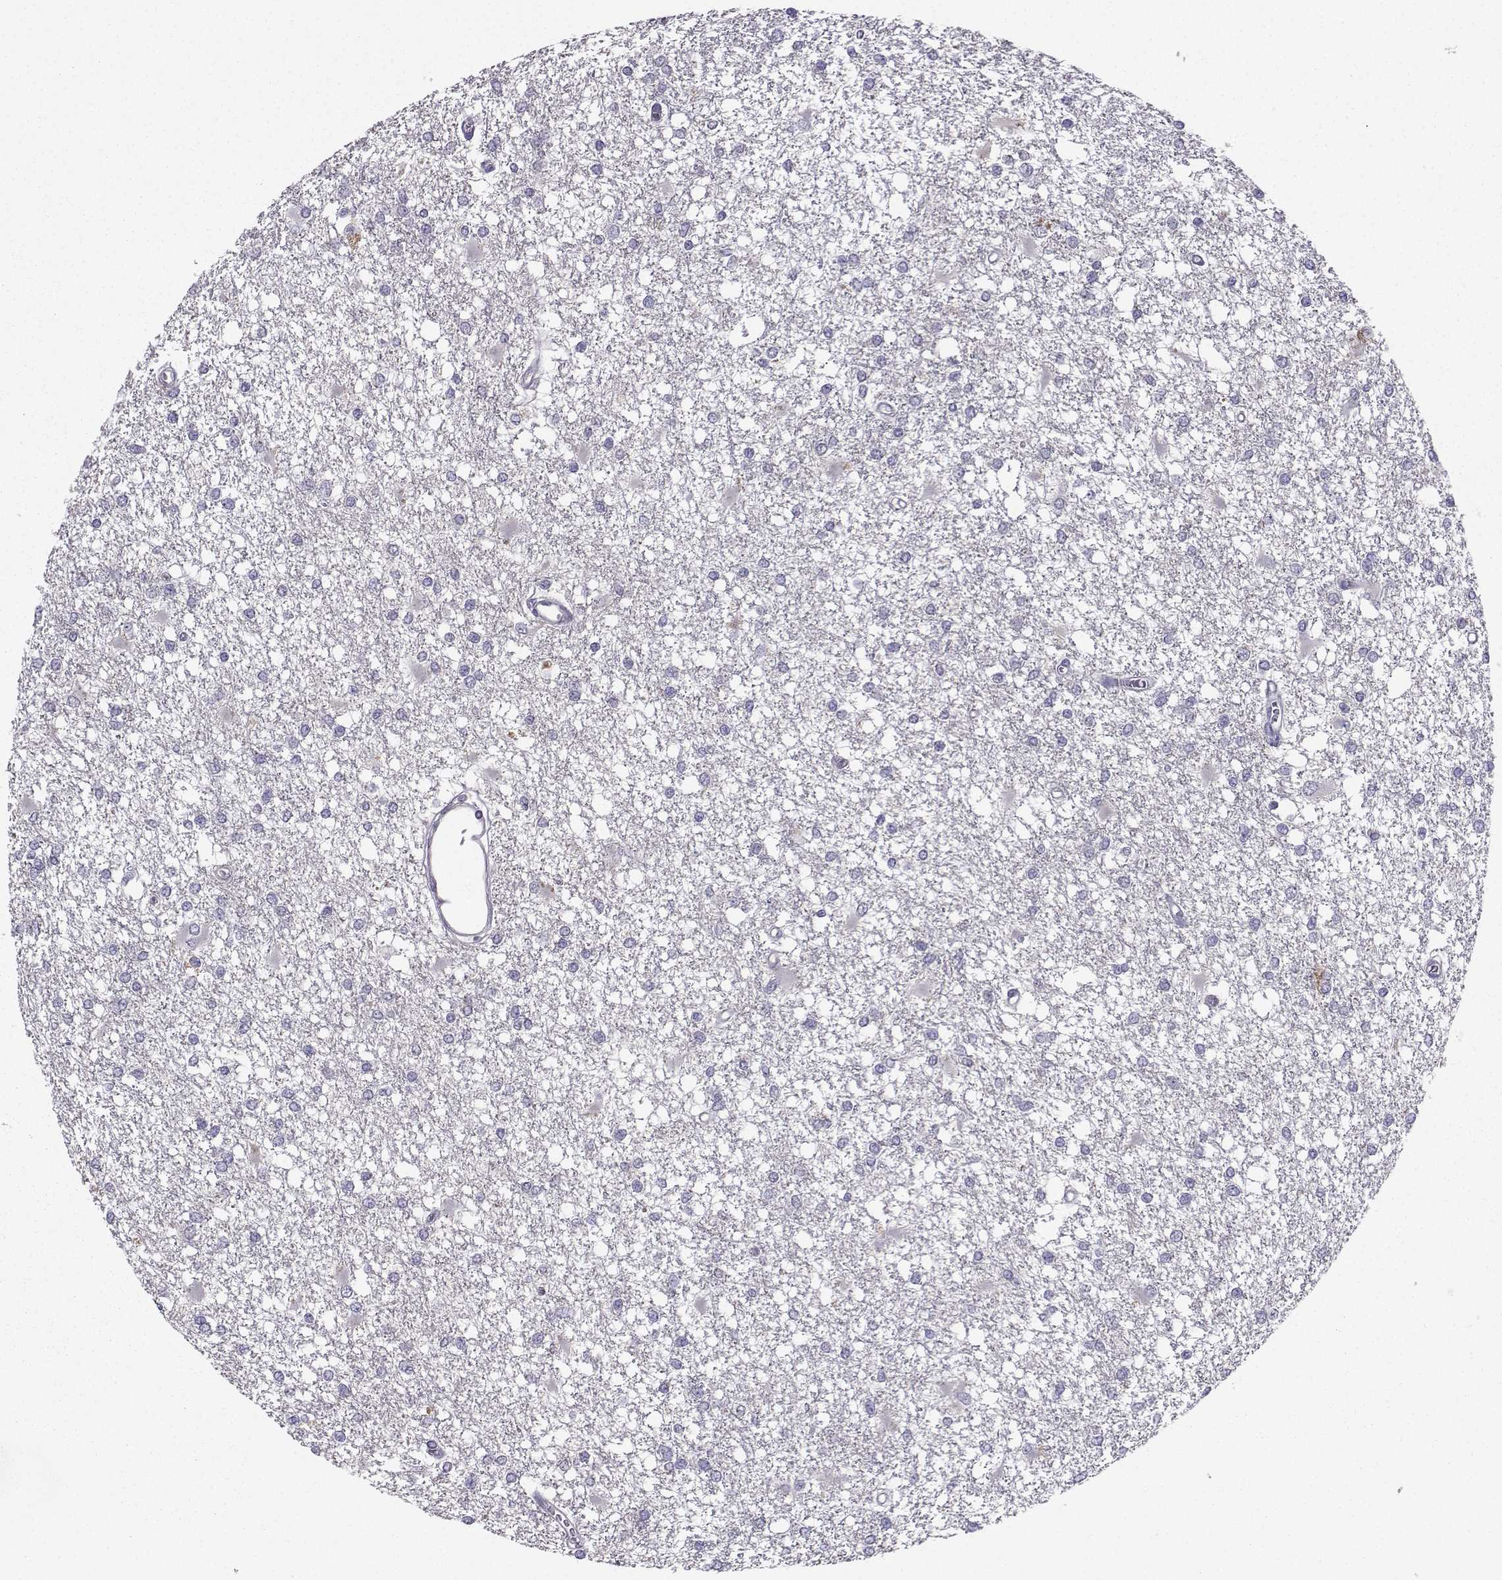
{"staining": {"intensity": "negative", "quantity": "none", "location": "none"}, "tissue": "glioma", "cell_type": "Tumor cells", "image_type": "cancer", "snomed": [{"axis": "morphology", "description": "Glioma, malignant, High grade"}, {"axis": "topography", "description": "Cerebral cortex"}], "caption": "Image shows no significant protein positivity in tumor cells of high-grade glioma (malignant).", "gene": "STXBP5", "patient": {"sex": "male", "age": 79}}